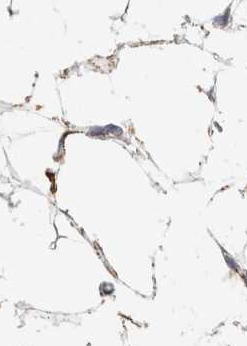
{"staining": {"intensity": "moderate", "quantity": "25%-75%", "location": "cytoplasmic/membranous"}, "tissue": "breast", "cell_type": "Adipocytes", "image_type": "normal", "snomed": [{"axis": "morphology", "description": "Normal tissue, NOS"}, {"axis": "topography", "description": "Breast"}], "caption": "IHC (DAB) staining of benign human breast reveals moderate cytoplasmic/membranous protein staining in about 25%-75% of adipocytes. (DAB IHC, brown staining for protein, blue staining for nuclei).", "gene": "C1QBP", "patient": {"sex": "female", "age": 23}}